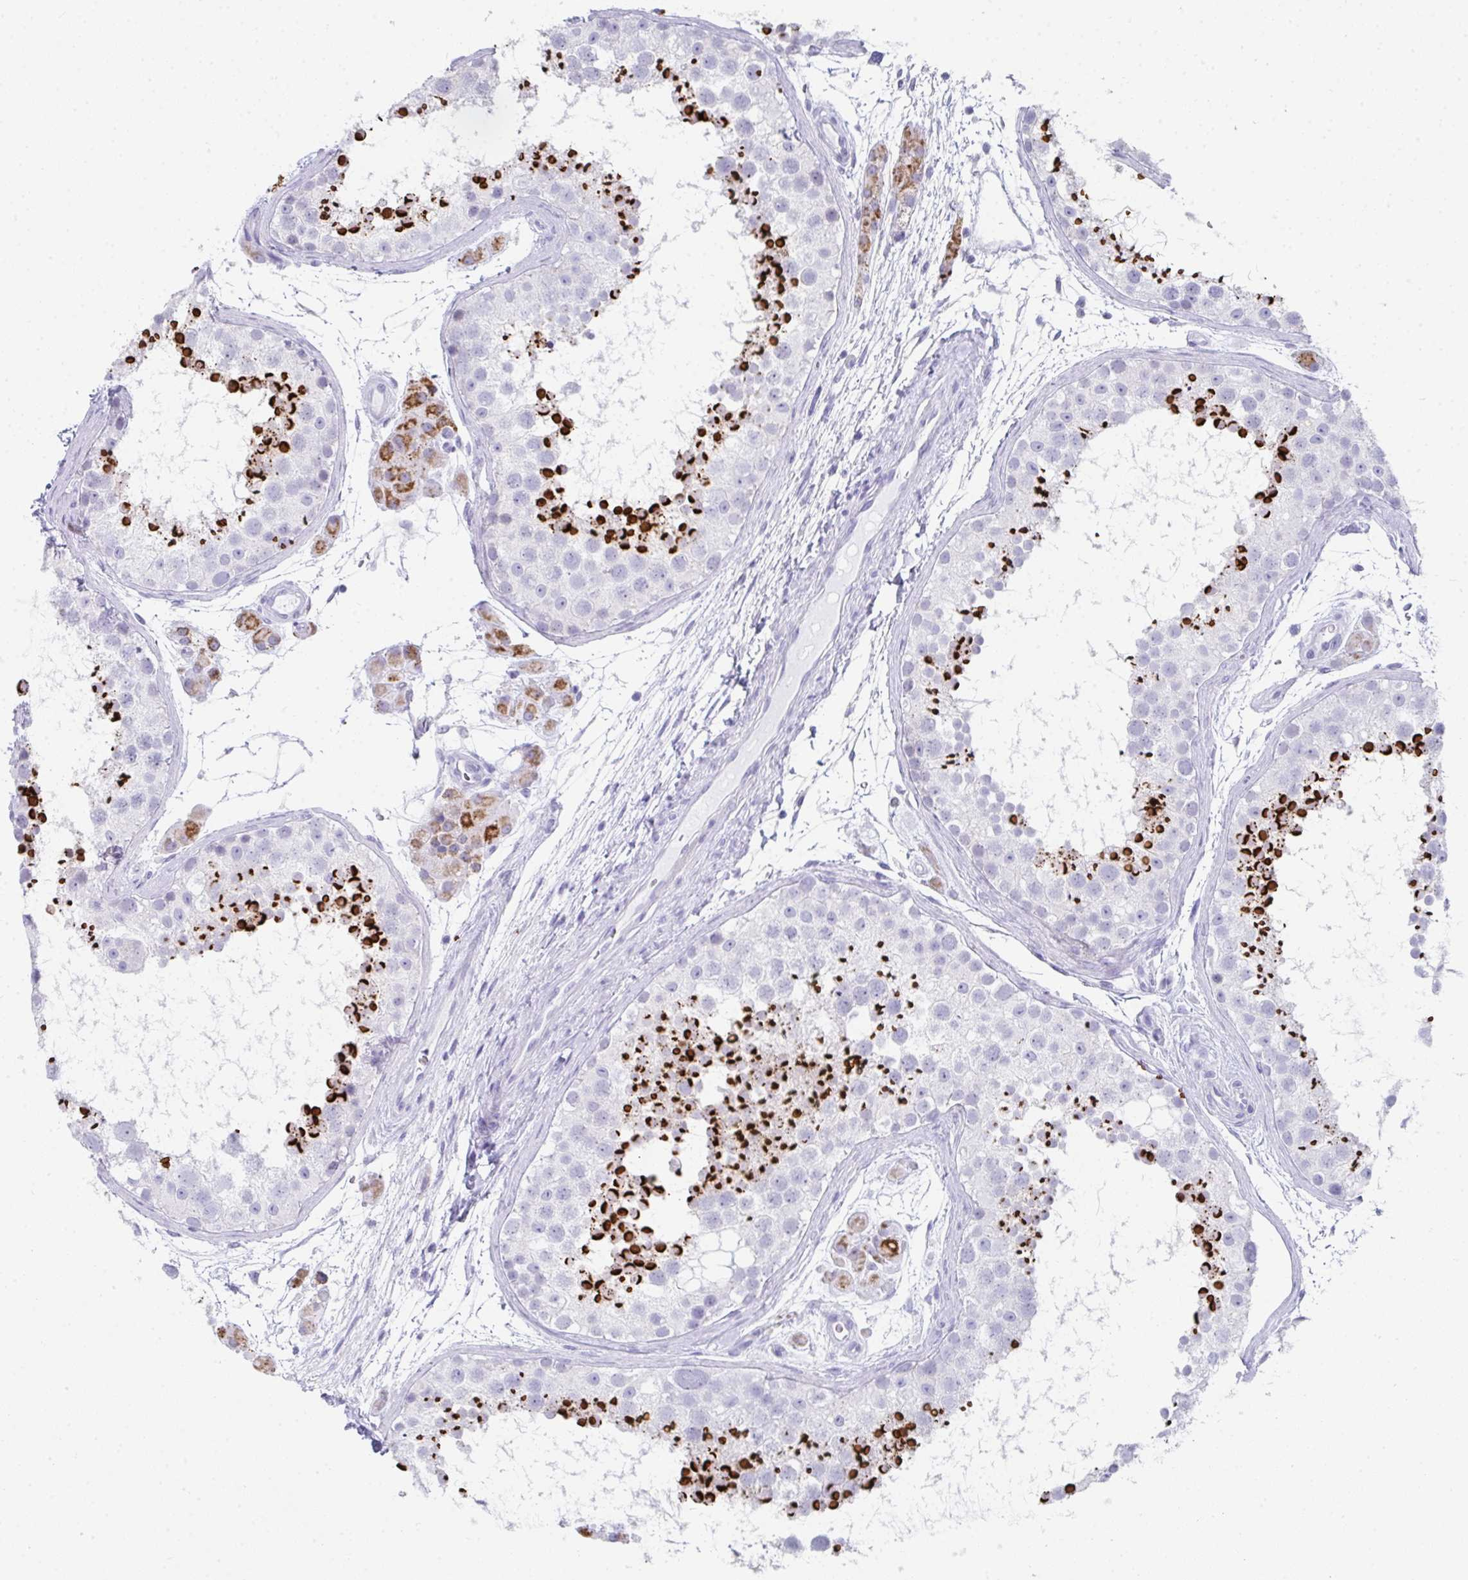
{"staining": {"intensity": "strong", "quantity": "25%-75%", "location": "cytoplasmic/membranous"}, "tissue": "testis", "cell_type": "Cells in seminiferous ducts", "image_type": "normal", "snomed": [{"axis": "morphology", "description": "Normal tissue, NOS"}, {"axis": "topography", "description": "Testis"}], "caption": "Immunohistochemical staining of normal human testis exhibits 25%-75% levels of strong cytoplasmic/membranous protein expression in about 25%-75% of cells in seminiferous ducts.", "gene": "RLF", "patient": {"sex": "male", "age": 41}}